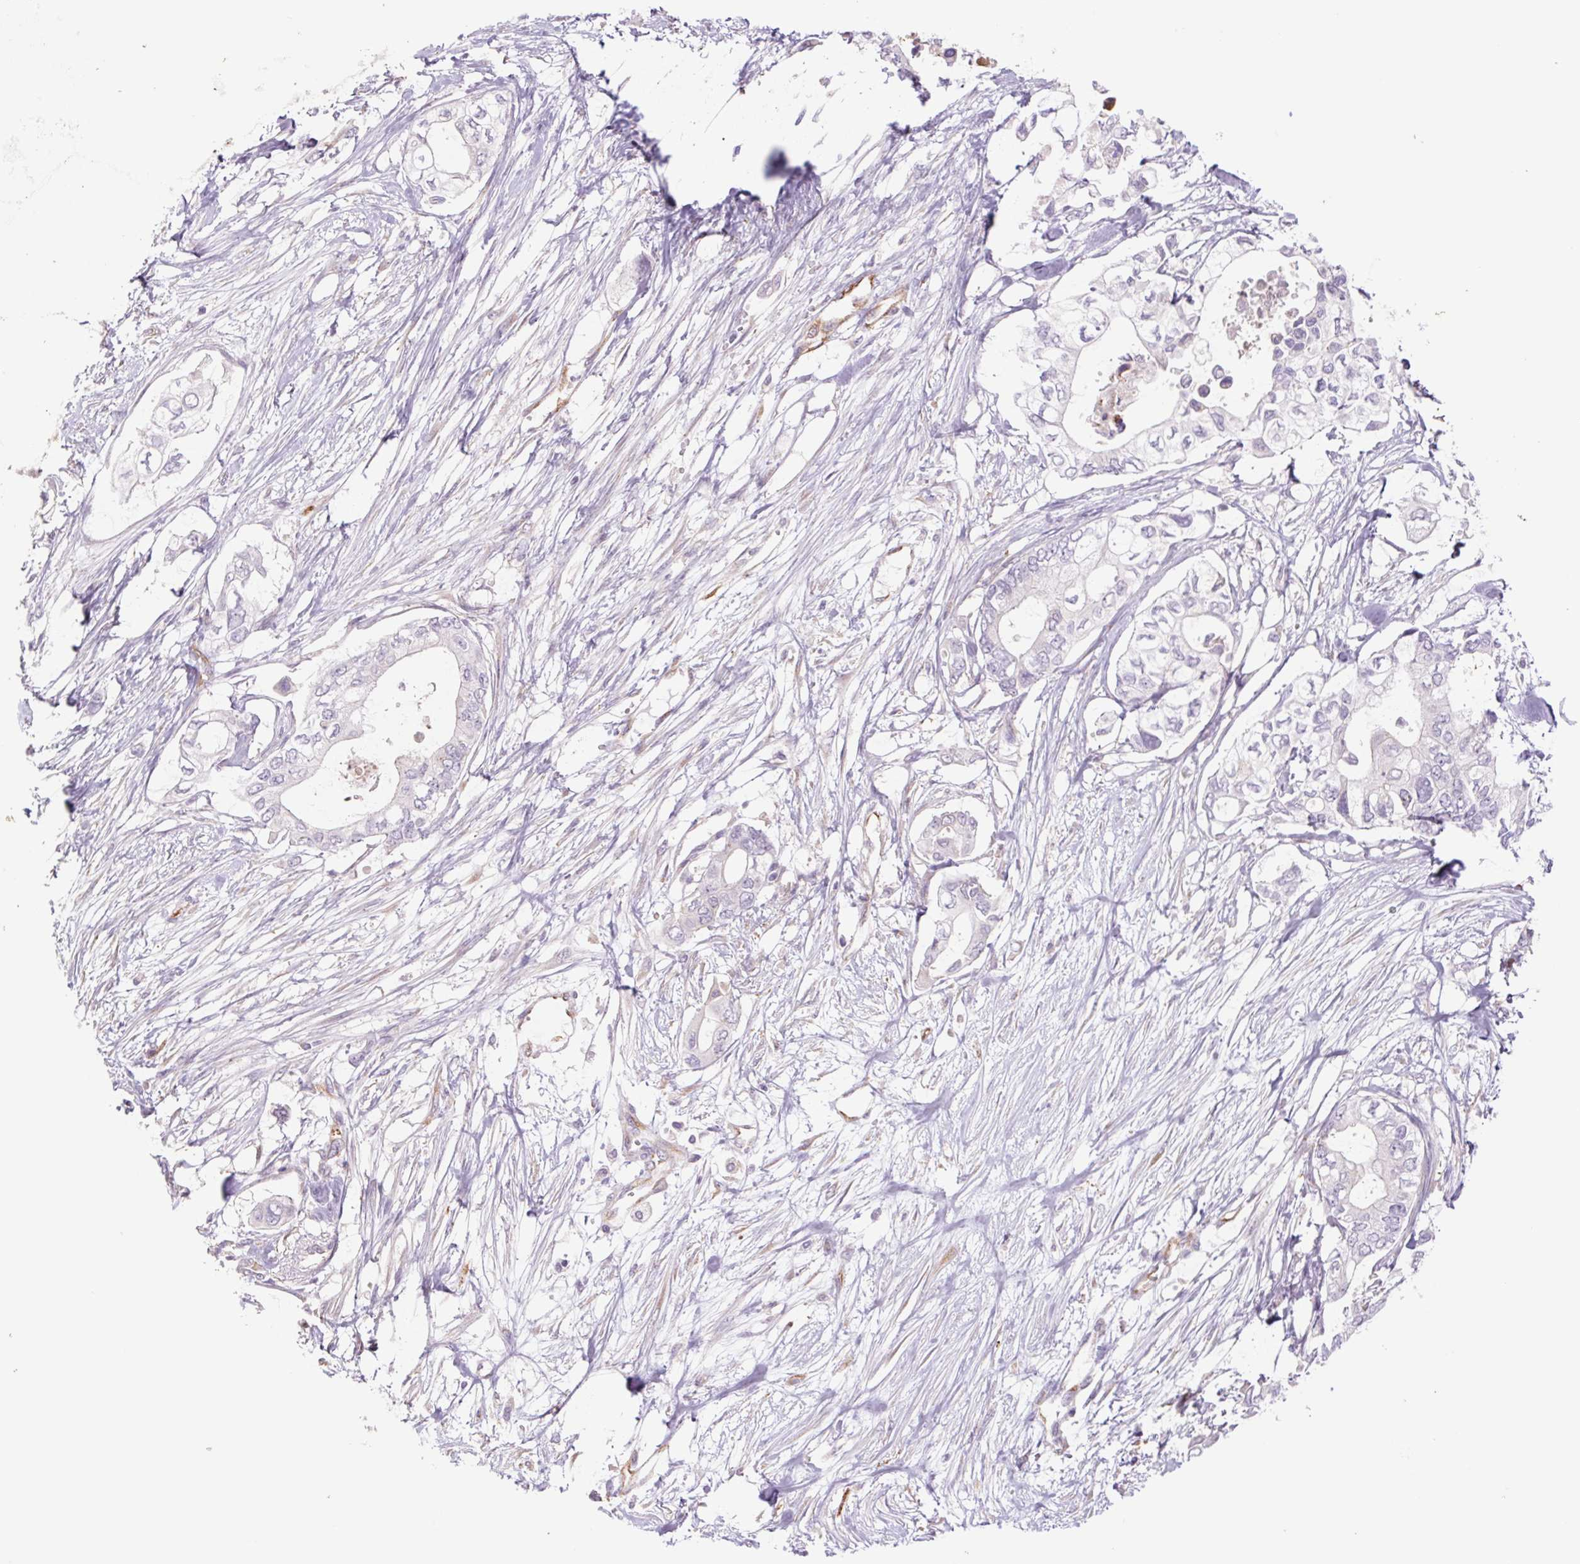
{"staining": {"intensity": "negative", "quantity": "none", "location": "none"}, "tissue": "pancreatic cancer", "cell_type": "Tumor cells", "image_type": "cancer", "snomed": [{"axis": "morphology", "description": "Adenocarcinoma, NOS"}, {"axis": "topography", "description": "Pancreas"}], "caption": "This is an immunohistochemistry (IHC) image of human adenocarcinoma (pancreatic). There is no expression in tumor cells.", "gene": "IGFL3", "patient": {"sex": "female", "age": 63}}